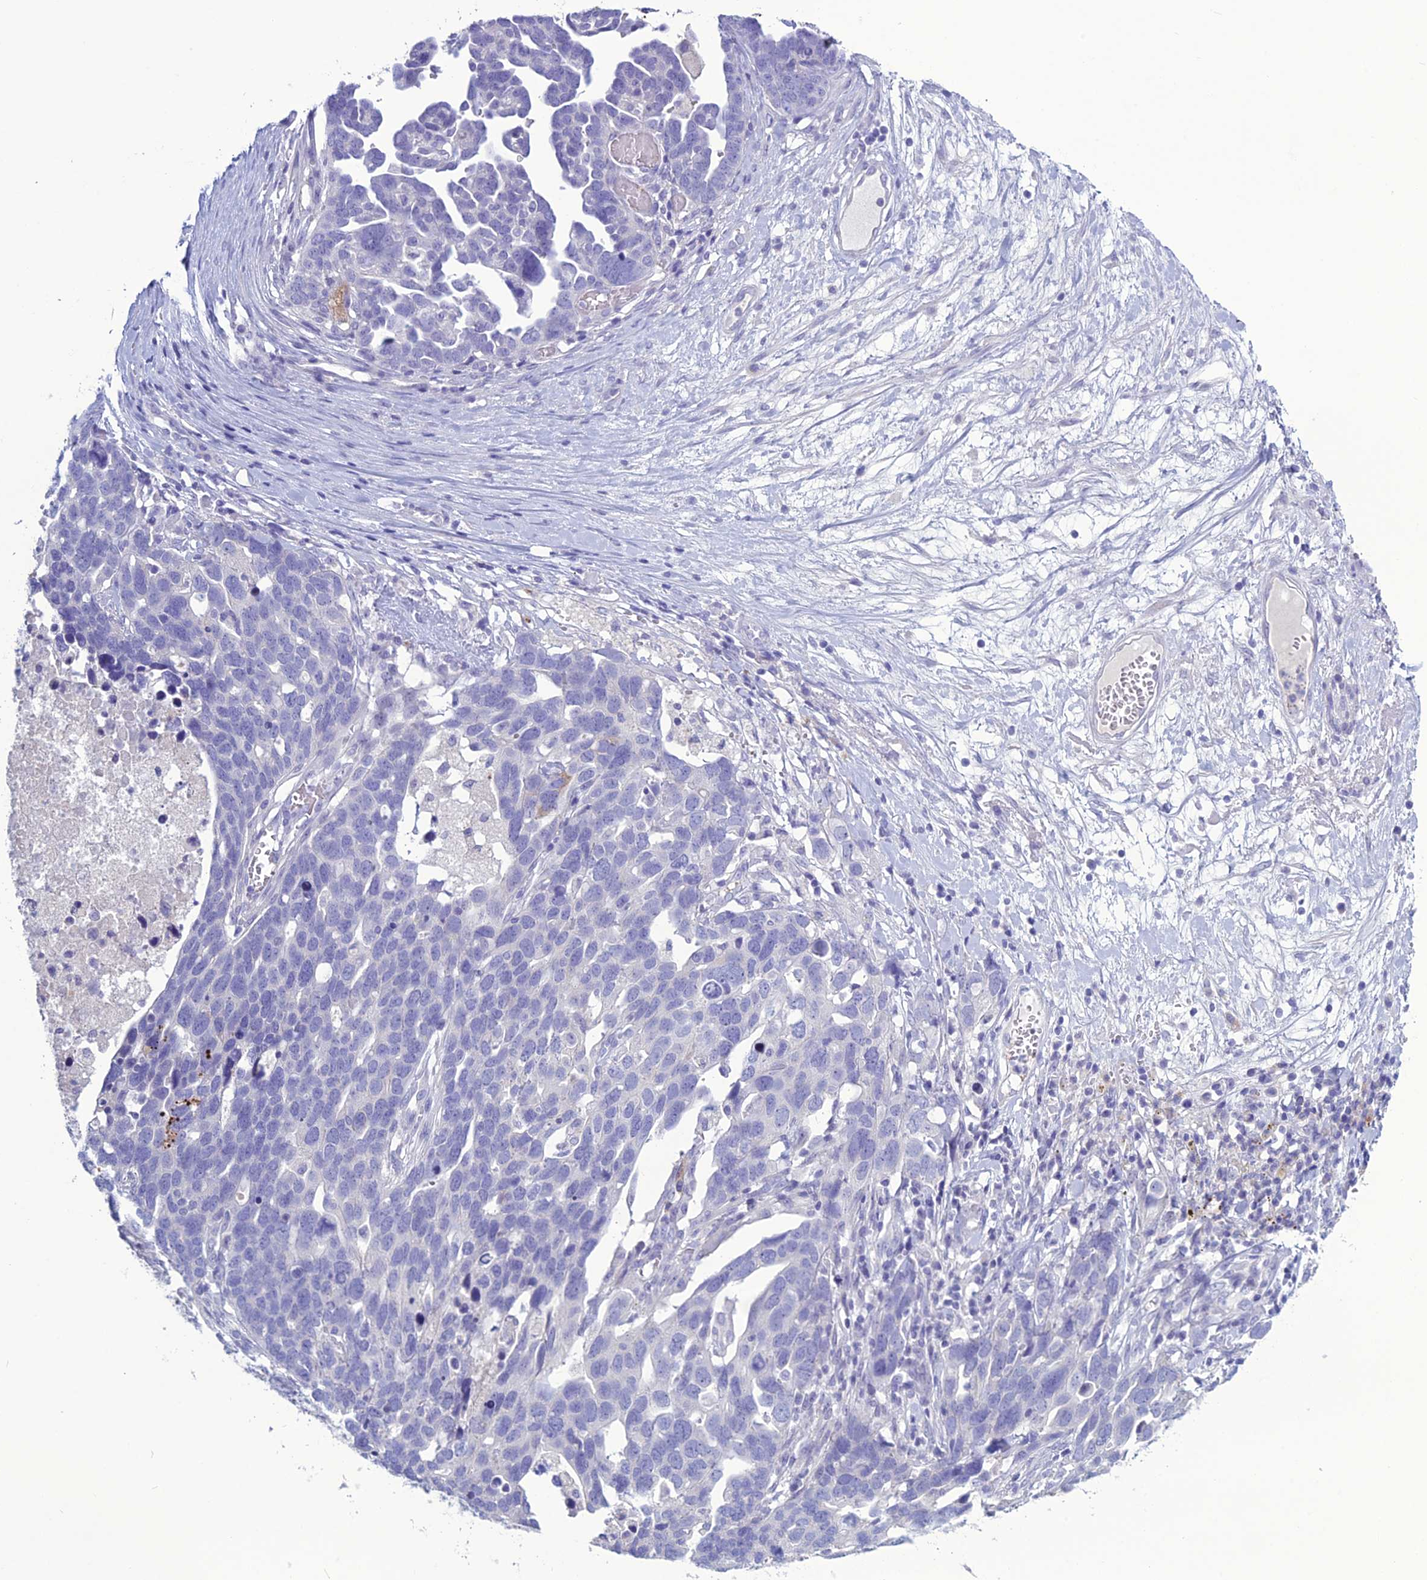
{"staining": {"intensity": "negative", "quantity": "none", "location": "none"}, "tissue": "ovarian cancer", "cell_type": "Tumor cells", "image_type": "cancer", "snomed": [{"axis": "morphology", "description": "Cystadenocarcinoma, serous, NOS"}, {"axis": "topography", "description": "Ovary"}], "caption": "Tumor cells show no significant expression in ovarian serous cystadenocarcinoma. The staining was performed using DAB to visualize the protein expression in brown, while the nuclei were stained in blue with hematoxylin (Magnification: 20x).", "gene": "CLEC2L", "patient": {"sex": "female", "age": 54}}